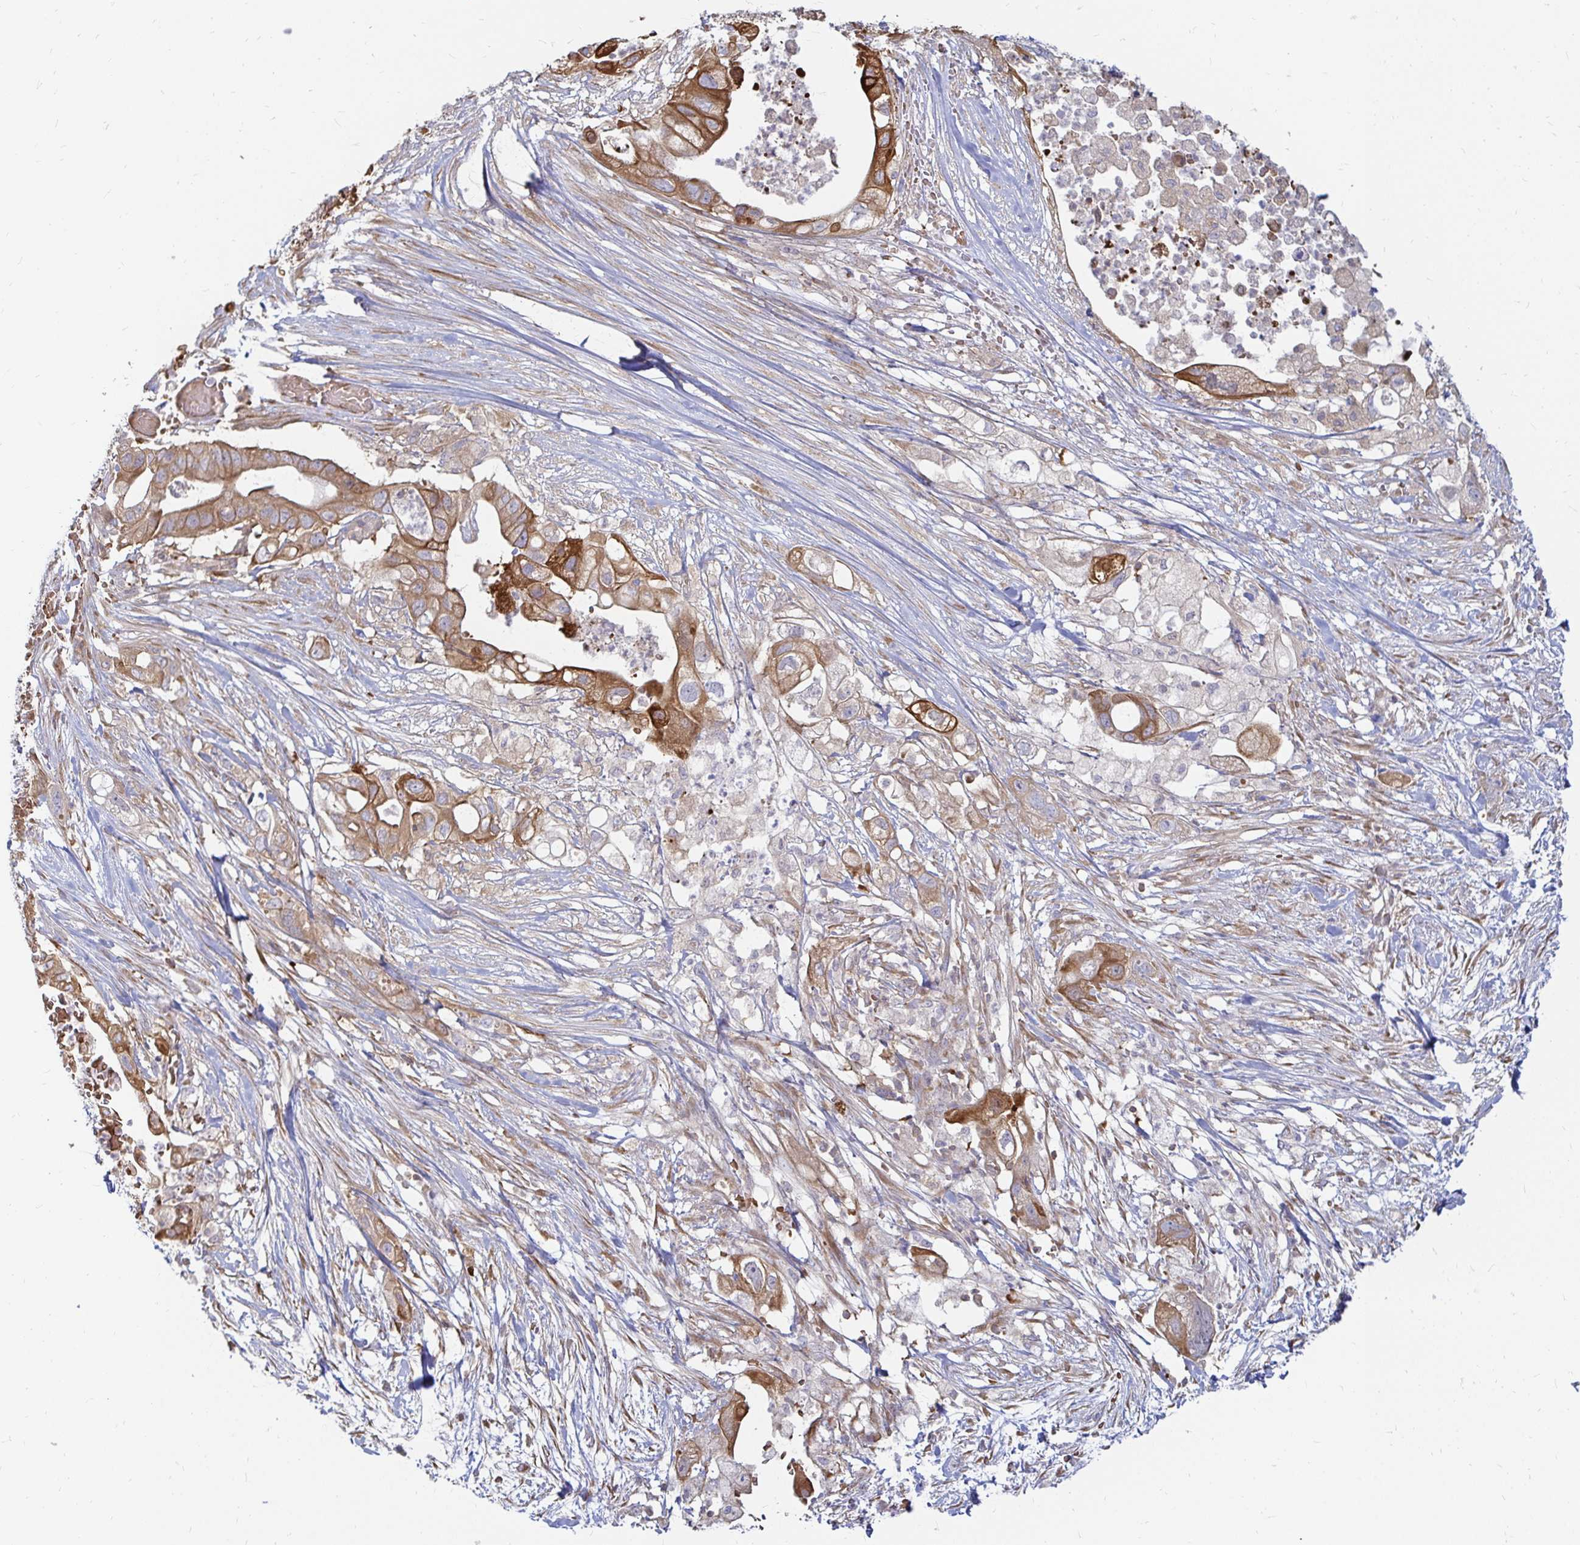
{"staining": {"intensity": "moderate", "quantity": ">75%", "location": "cytoplasmic/membranous"}, "tissue": "pancreatic cancer", "cell_type": "Tumor cells", "image_type": "cancer", "snomed": [{"axis": "morphology", "description": "Adenocarcinoma, NOS"}, {"axis": "topography", "description": "Pancreas"}], "caption": "Immunohistochemical staining of adenocarcinoma (pancreatic) shows medium levels of moderate cytoplasmic/membranous staining in approximately >75% of tumor cells.", "gene": "CAST", "patient": {"sex": "female", "age": 72}}